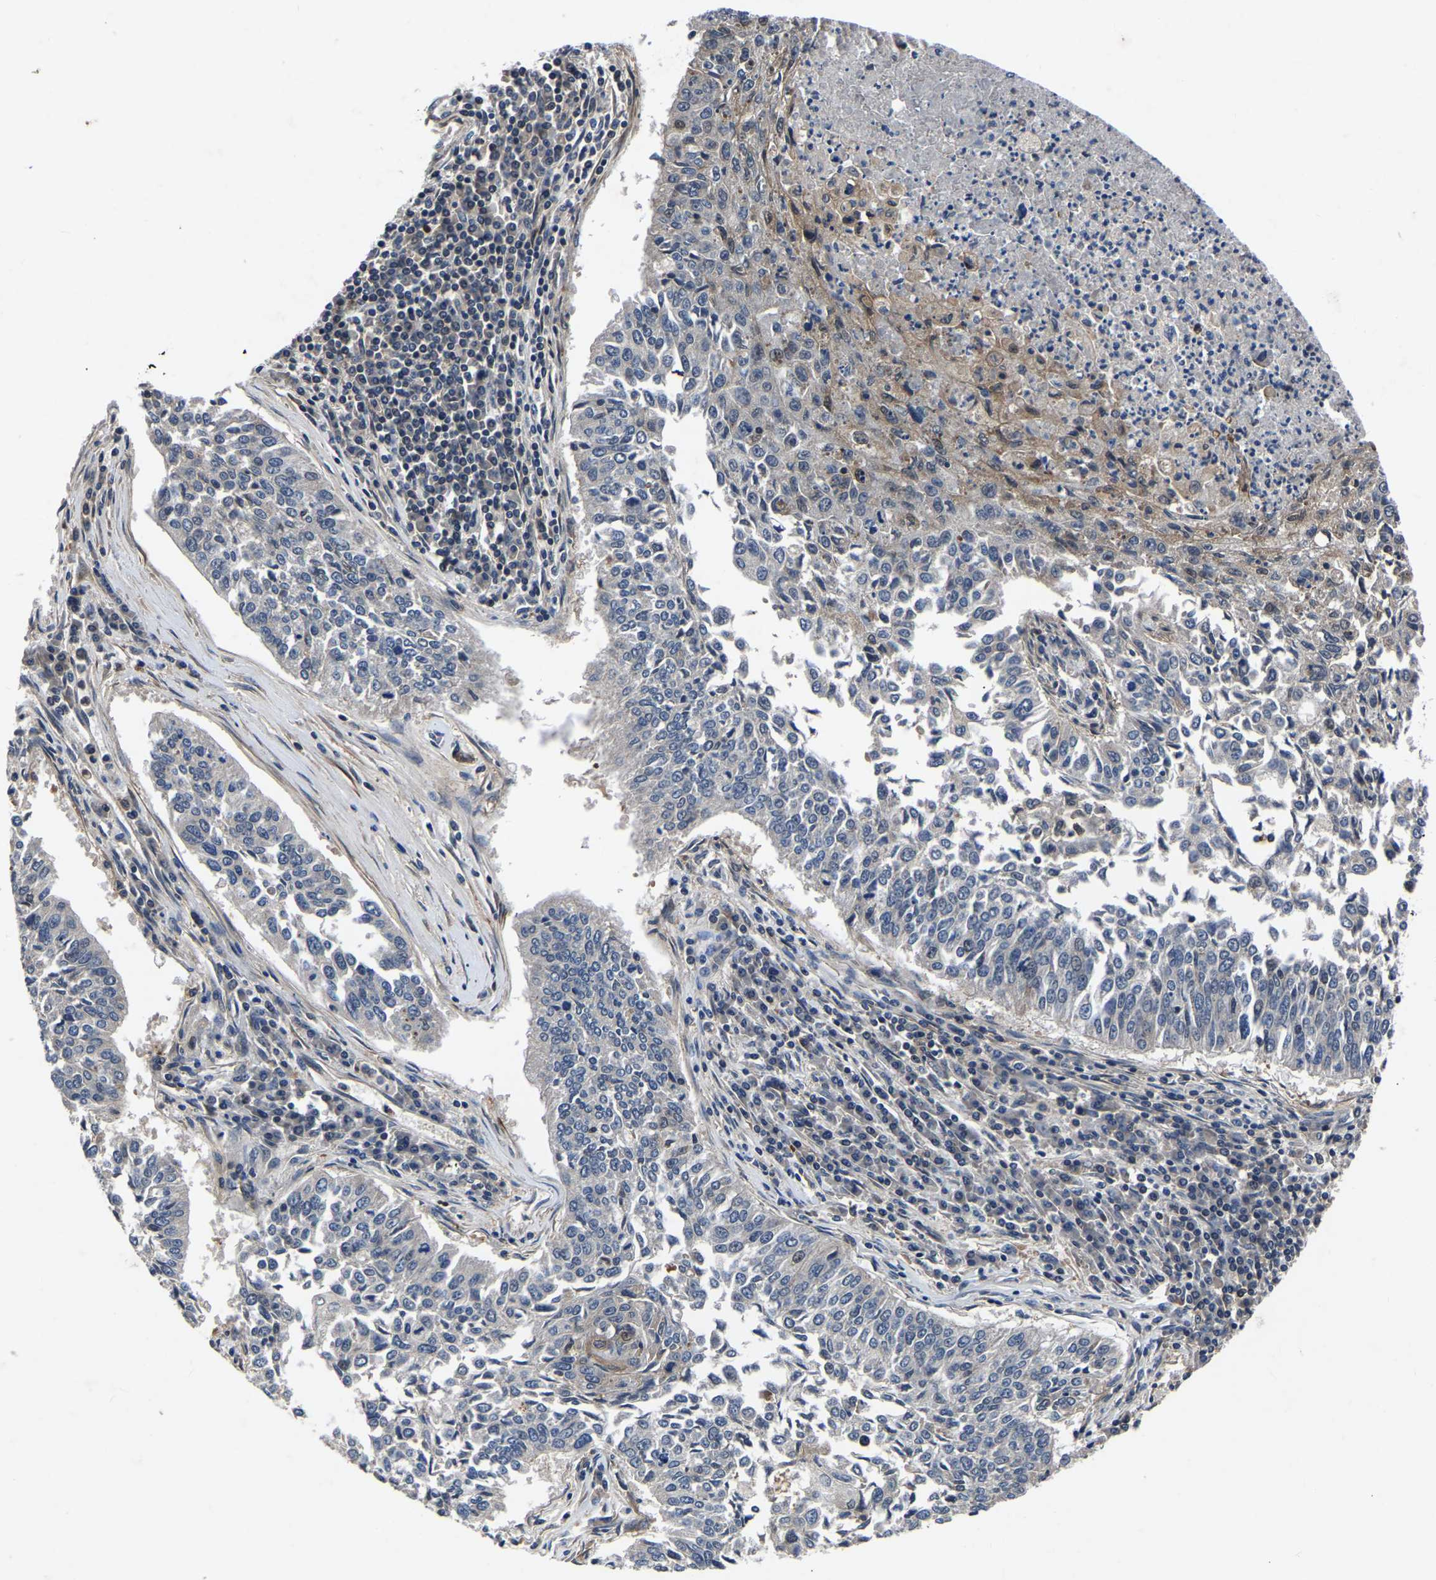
{"staining": {"intensity": "negative", "quantity": "none", "location": "none"}, "tissue": "lung cancer", "cell_type": "Tumor cells", "image_type": "cancer", "snomed": [{"axis": "morphology", "description": "Normal tissue, NOS"}, {"axis": "morphology", "description": "Squamous cell carcinoma, NOS"}, {"axis": "topography", "description": "Cartilage tissue"}, {"axis": "topography", "description": "Bronchus"}, {"axis": "topography", "description": "Lung"}], "caption": "The micrograph displays no significant expression in tumor cells of squamous cell carcinoma (lung). Nuclei are stained in blue.", "gene": "FGD5", "patient": {"sex": "female", "age": 49}}